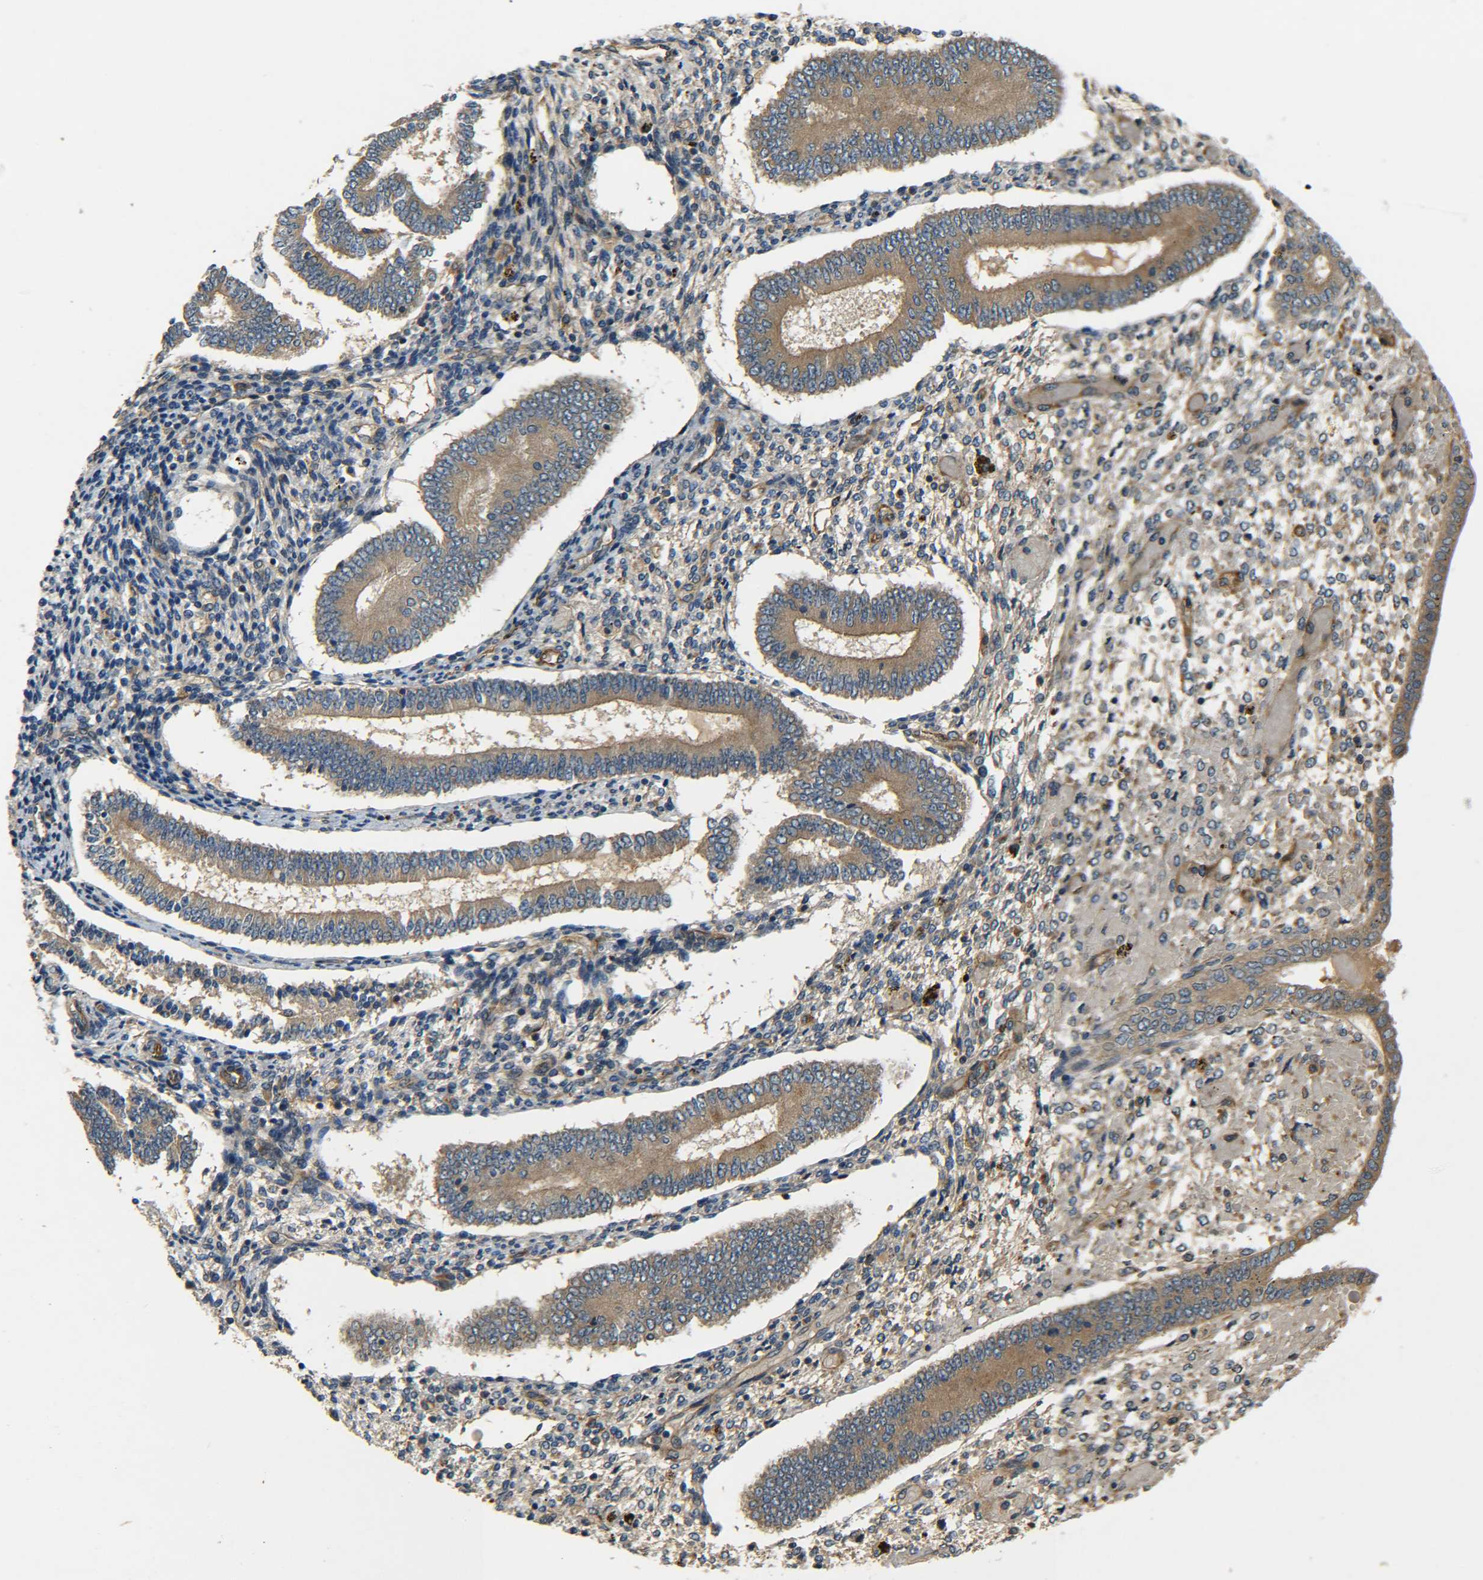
{"staining": {"intensity": "moderate", "quantity": "25%-75%", "location": "cytoplasmic/membranous"}, "tissue": "endometrium", "cell_type": "Cells in endometrial stroma", "image_type": "normal", "snomed": [{"axis": "morphology", "description": "Normal tissue, NOS"}, {"axis": "topography", "description": "Endometrium"}], "caption": "A medium amount of moderate cytoplasmic/membranous positivity is seen in approximately 25%-75% of cells in endometrial stroma in normal endometrium. The protein is stained brown, and the nuclei are stained in blue (DAB IHC with brightfield microscopy, high magnification).", "gene": "LRCH3", "patient": {"sex": "female", "age": 42}}